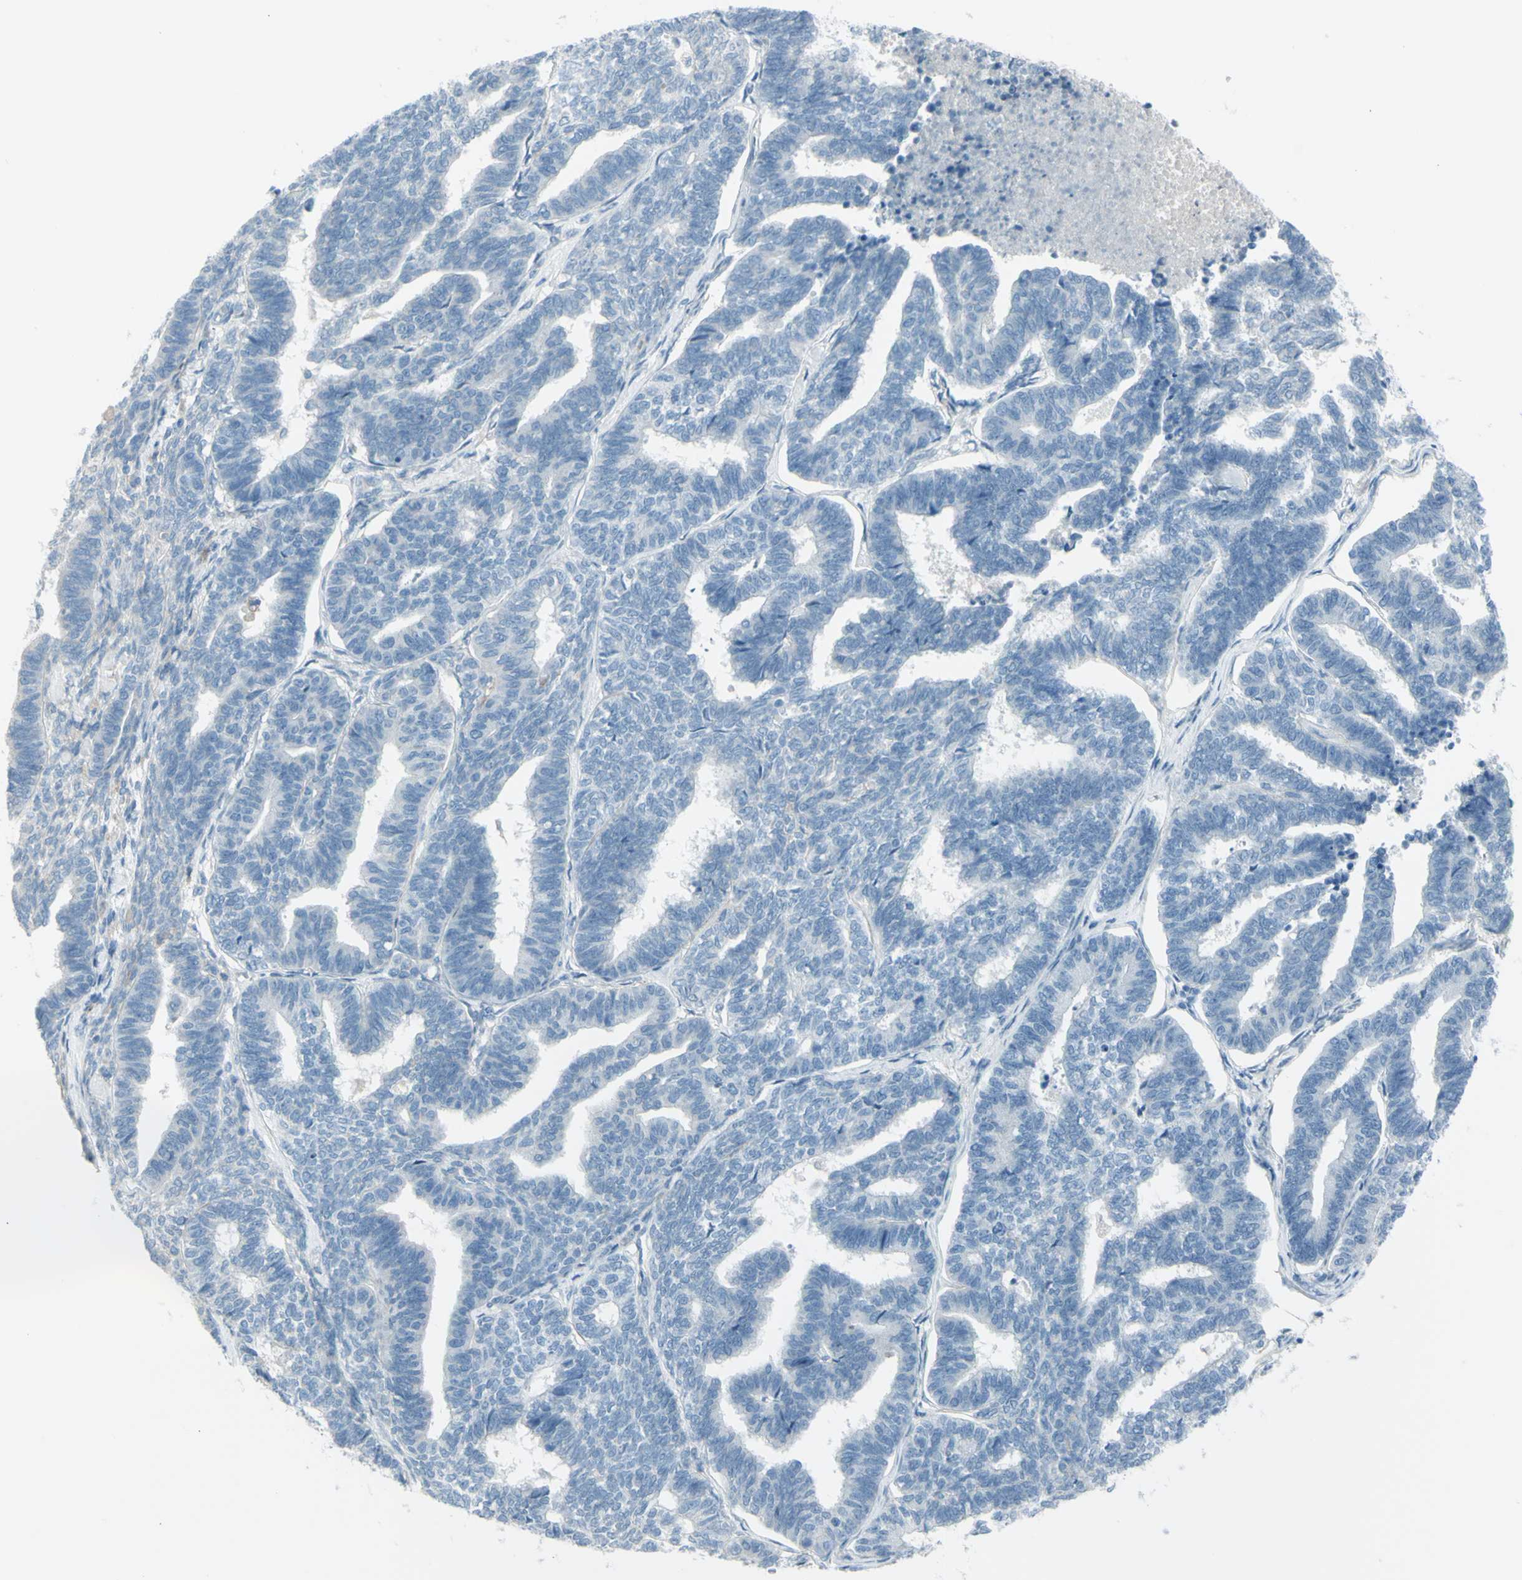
{"staining": {"intensity": "negative", "quantity": "none", "location": "none"}, "tissue": "endometrial cancer", "cell_type": "Tumor cells", "image_type": "cancer", "snomed": [{"axis": "morphology", "description": "Adenocarcinoma, NOS"}, {"axis": "topography", "description": "Endometrium"}], "caption": "Tumor cells are negative for protein expression in human endometrial cancer.", "gene": "GPR34", "patient": {"sex": "female", "age": 70}}